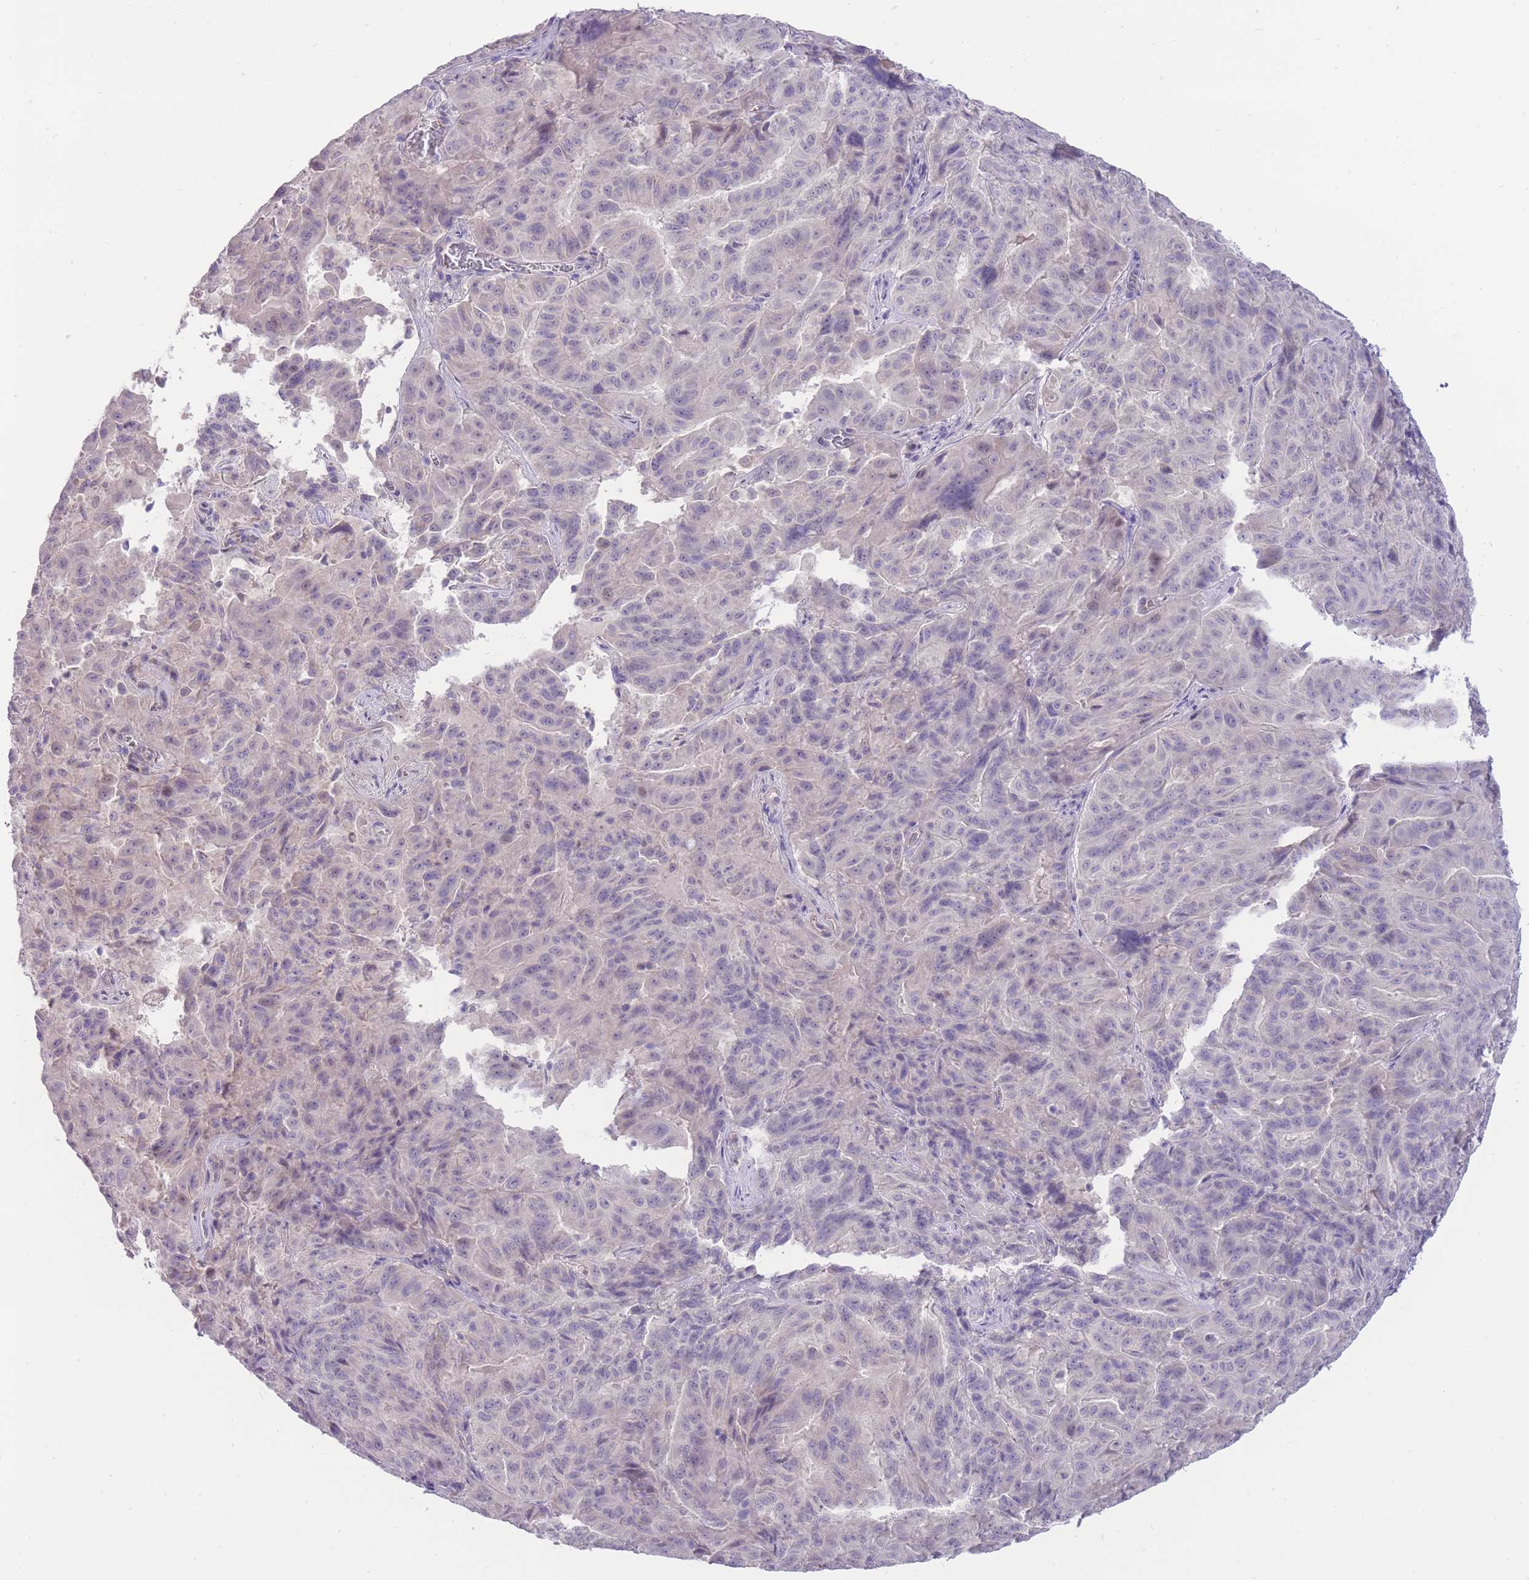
{"staining": {"intensity": "negative", "quantity": "none", "location": "none"}, "tissue": "pancreatic cancer", "cell_type": "Tumor cells", "image_type": "cancer", "snomed": [{"axis": "morphology", "description": "Adenocarcinoma, NOS"}, {"axis": "topography", "description": "Pancreas"}], "caption": "DAB (3,3'-diaminobenzidine) immunohistochemical staining of human pancreatic cancer shows no significant expression in tumor cells.", "gene": "ERICH4", "patient": {"sex": "male", "age": 63}}